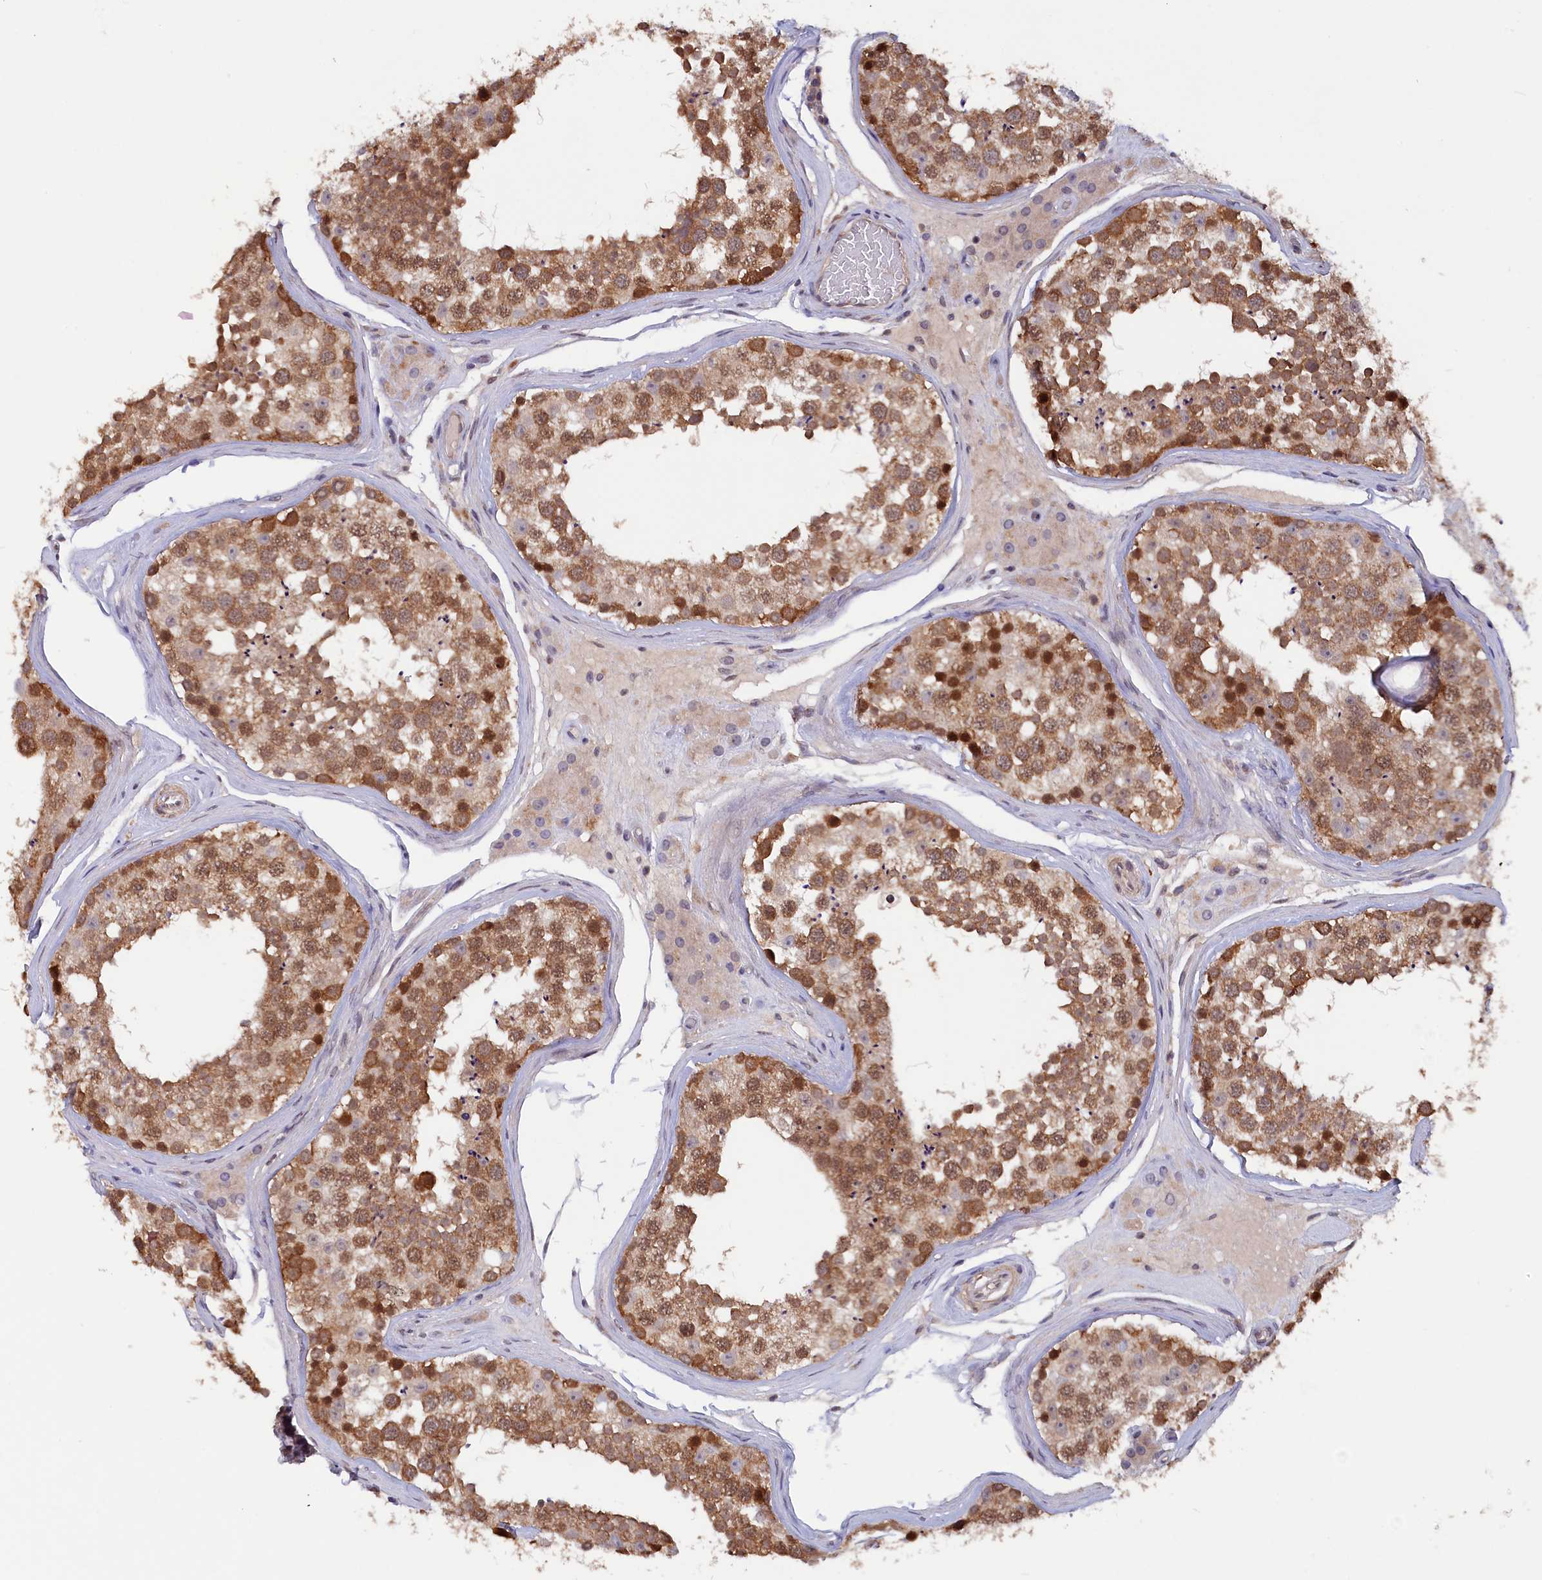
{"staining": {"intensity": "moderate", "quantity": ">75%", "location": "cytoplasmic/membranous,nuclear"}, "tissue": "testis", "cell_type": "Cells in seminiferous ducts", "image_type": "normal", "snomed": [{"axis": "morphology", "description": "Normal tissue, NOS"}, {"axis": "topography", "description": "Testis"}], "caption": "Protein expression analysis of normal testis shows moderate cytoplasmic/membranous,nuclear expression in about >75% of cells in seminiferous ducts. (brown staining indicates protein expression, while blue staining denotes nuclei).", "gene": "JPT2", "patient": {"sex": "male", "age": 46}}